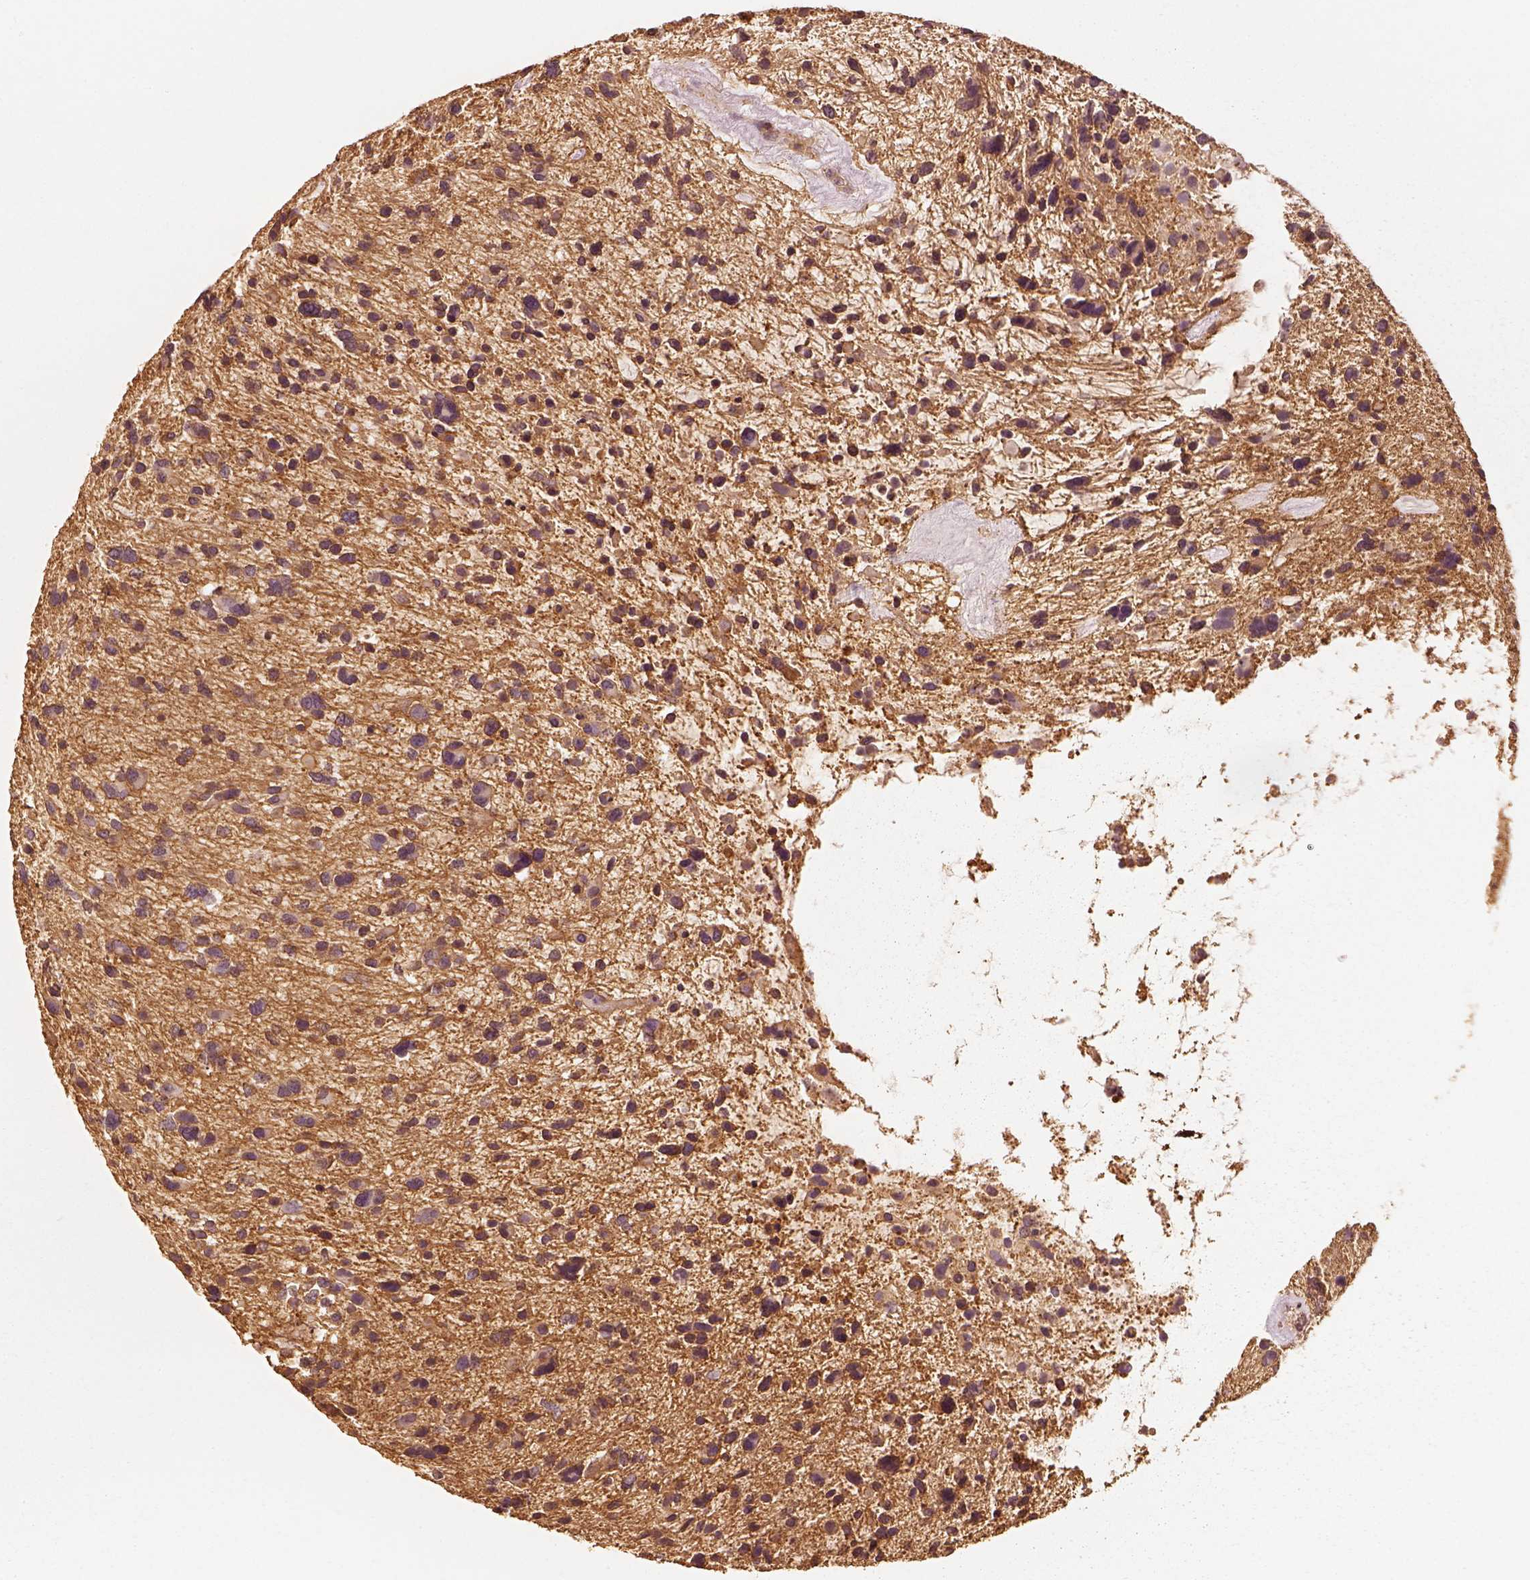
{"staining": {"intensity": "strong", "quantity": ">75%", "location": "cytoplasmic/membranous"}, "tissue": "glioma", "cell_type": "Tumor cells", "image_type": "cancer", "snomed": [{"axis": "morphology", "description": "Glioma, malignant, High grade"}, {"axis": "topography", "description": "Brain"}], "caption": "This photomicrograph exhibits IHC staining of glioma, with high strong cytoplasmic/membranous expression in about >75% of tumor cells.", "gene": "WDR7", "patient": {"sex": "female", "age": 11}}